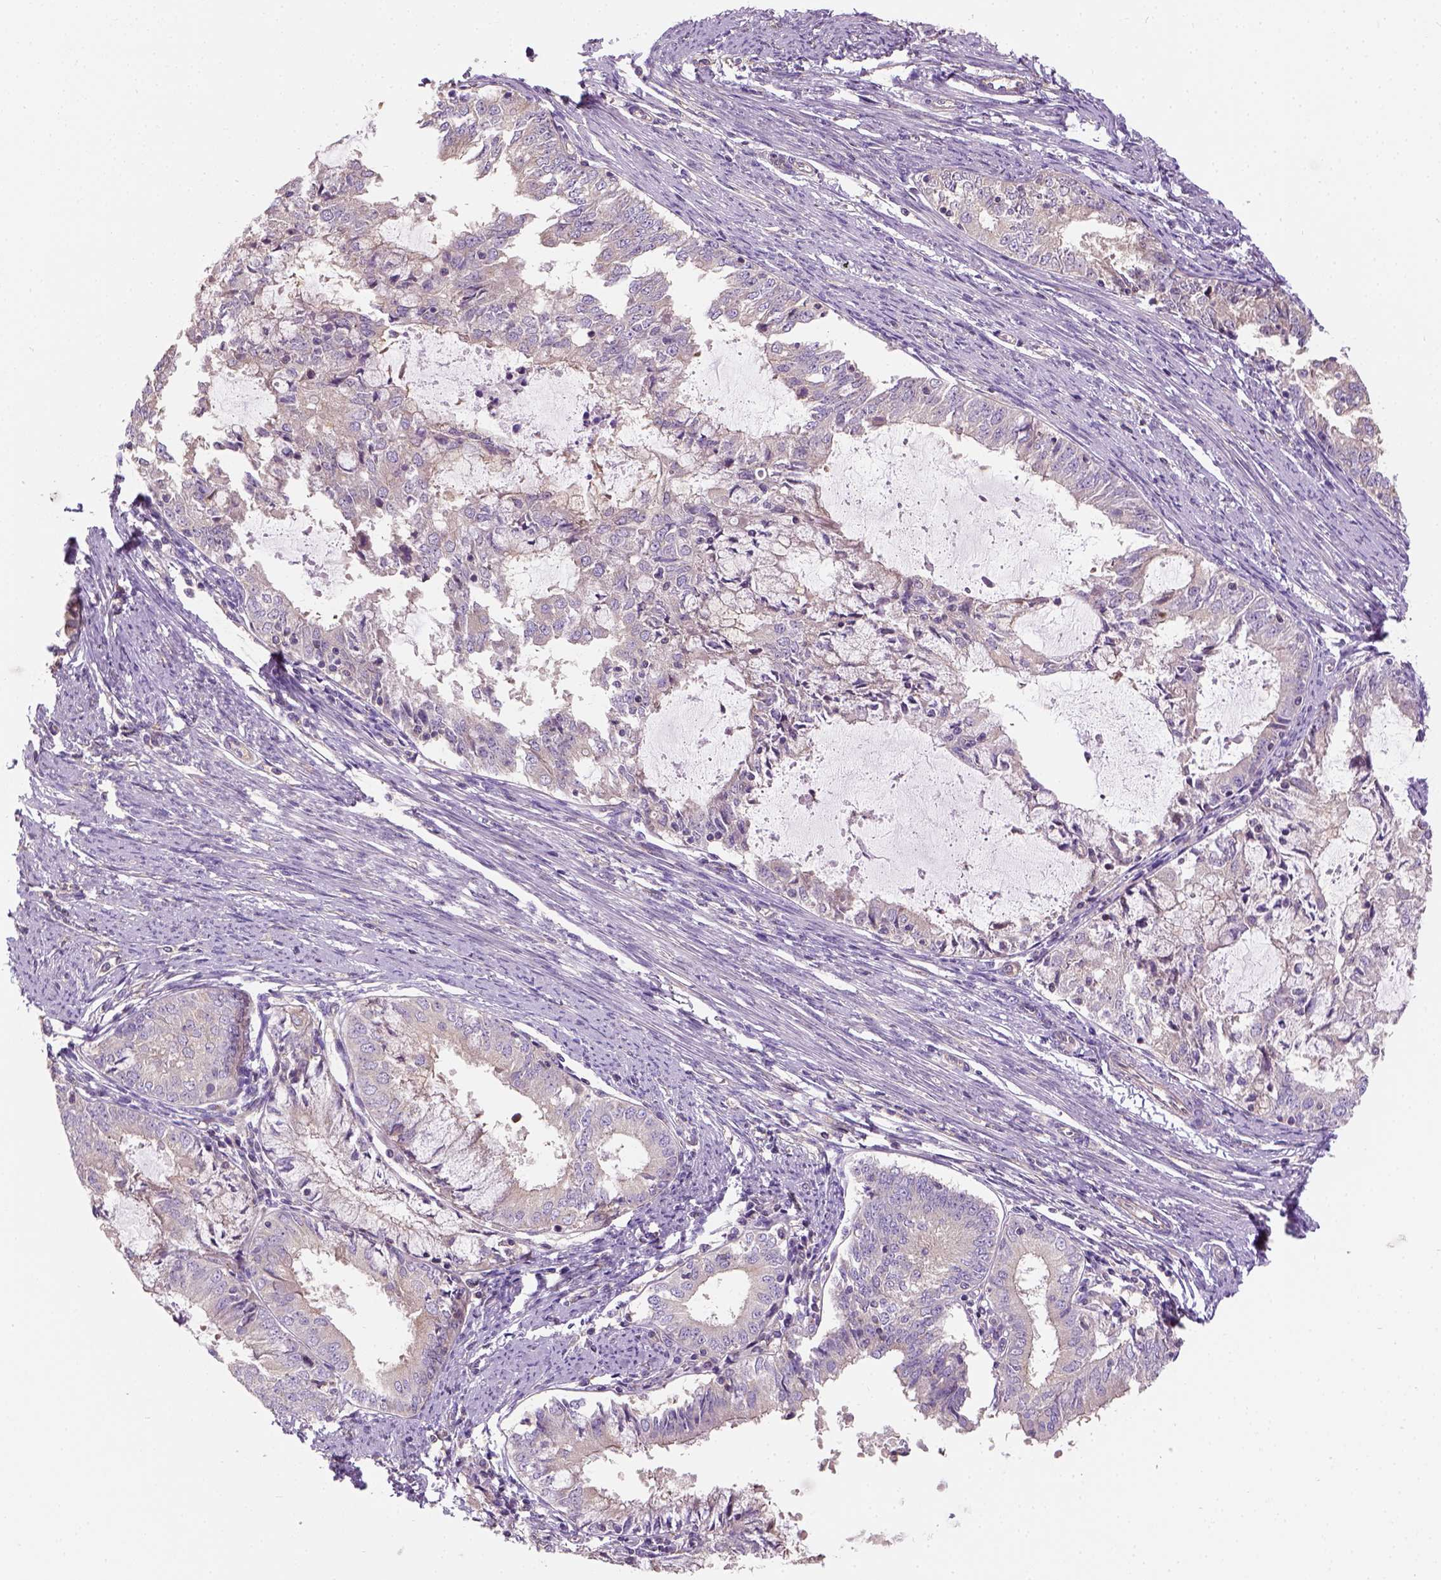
{"staining": {"intensity": "weak", "quantity": ">75%", "location": "cytoplasmic/membranous"}, "tissue": "endometrial cancer", "cell_type": "Tumor cells", "image_type": "cancer", "snomed": [{"axis": "morphology", "description": "Adenocarcinoma, NOS"}, {"axis": "topography", "description": "Endometrium"}], "caption": "Human adenocarcinoma (endometrial) stained with a protein marker reveals weak staining in tumor cells.", "gene": "CRACR2A", "patient": {"sex": "female", "age": 57}}